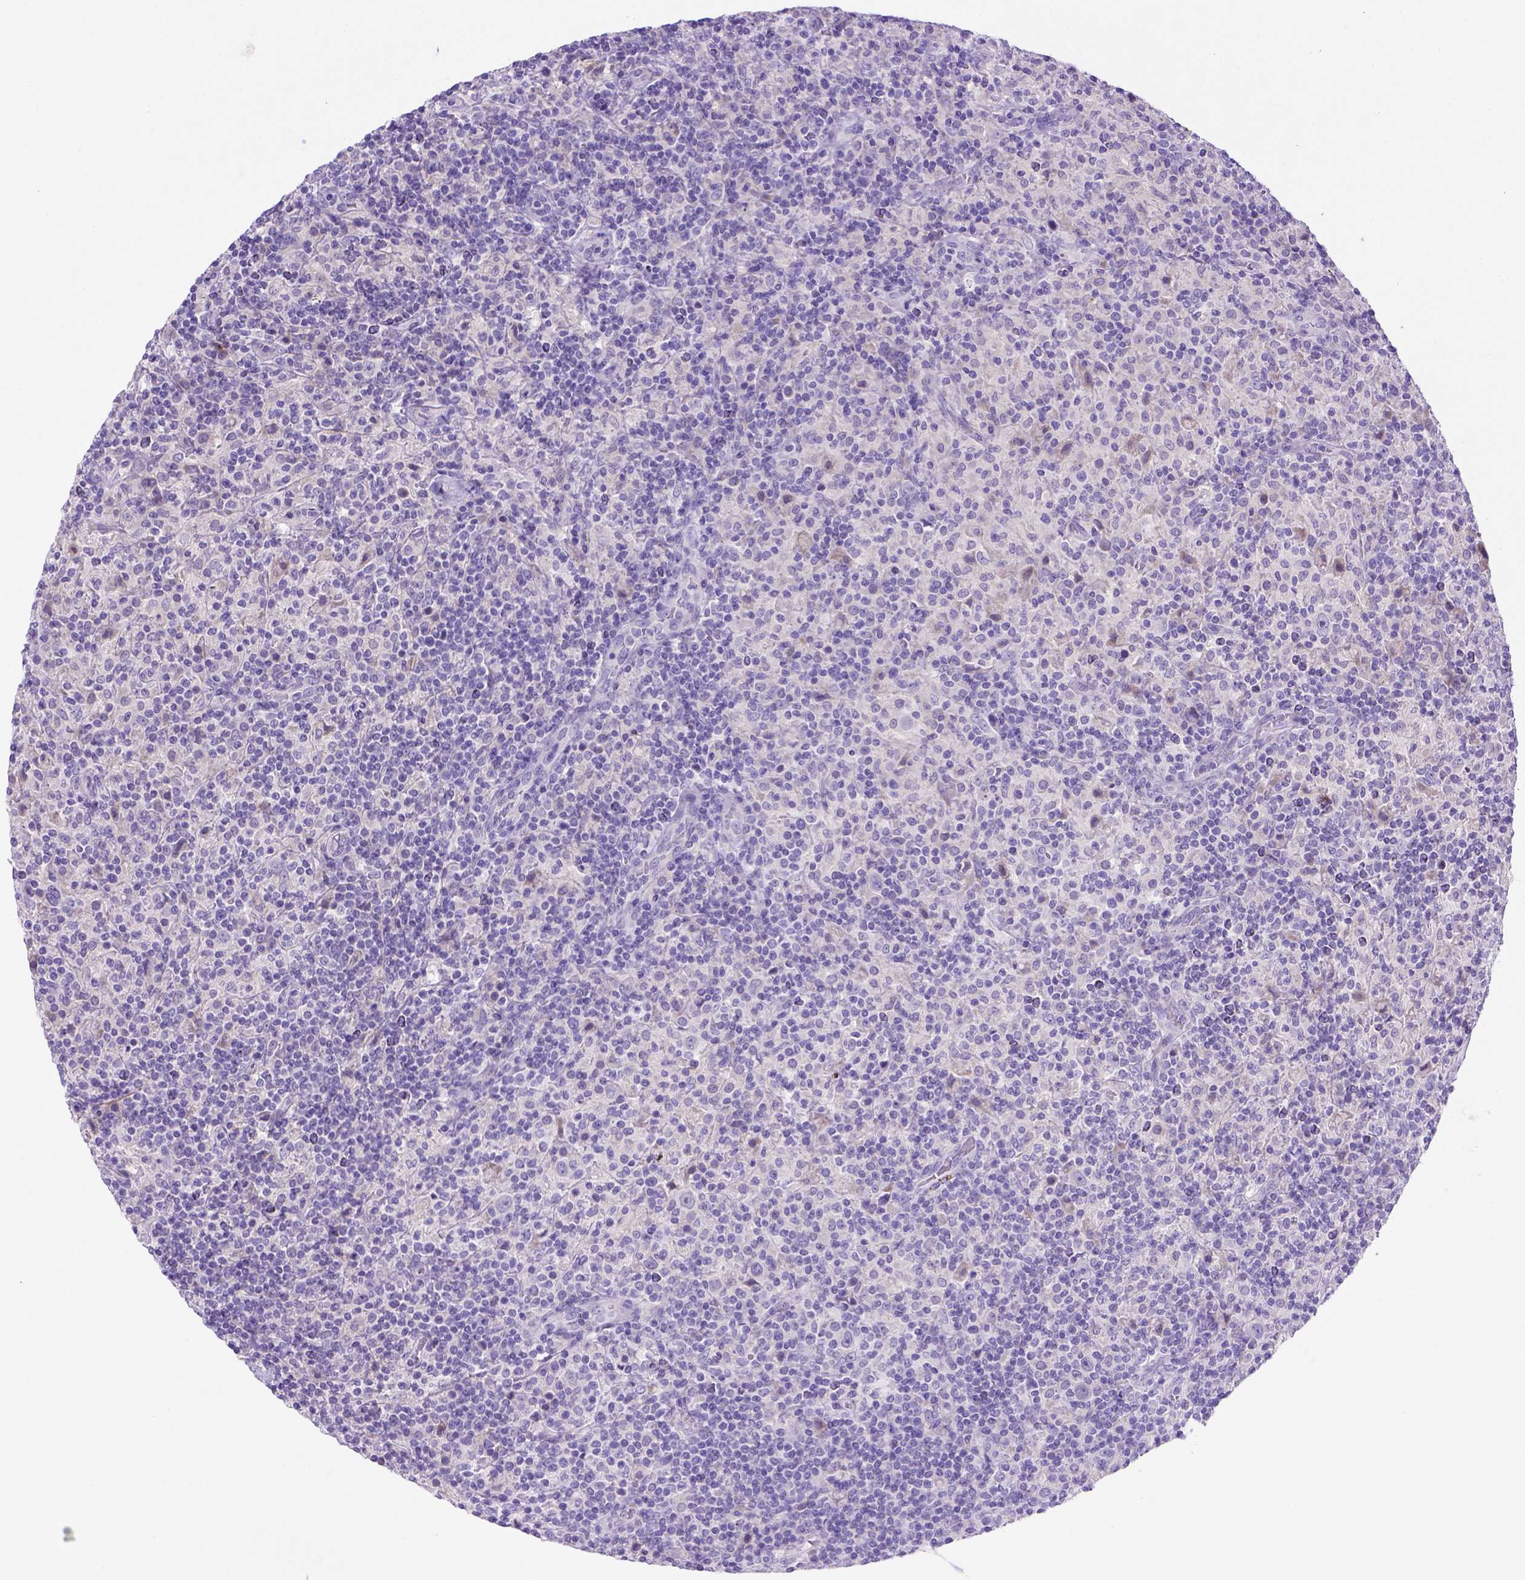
{"staining": {"intensity": "negative", "quantity": "none", "location": "none"}, "tissue": "lymphoma", "cell_type": "Tumor cells", "image_type": "cancer", "snomed": [{"axis": "morphology", "description": "Hodgkin's disease, NOS"}, {"axis": "topography", "description": "Lymph node"}], "caption": "An image of human Hodgkin's disease is negative for staining in tumor cells. (Stains: DAB (3,3'-diaminobenzidine) immunohistochemistry (IHC) with hematoxylin counter stain, Microscopy: brightfield microscopy at high magnification).", "gene": "SIRPD", "patient": {"sex": "male", "age": 70}}